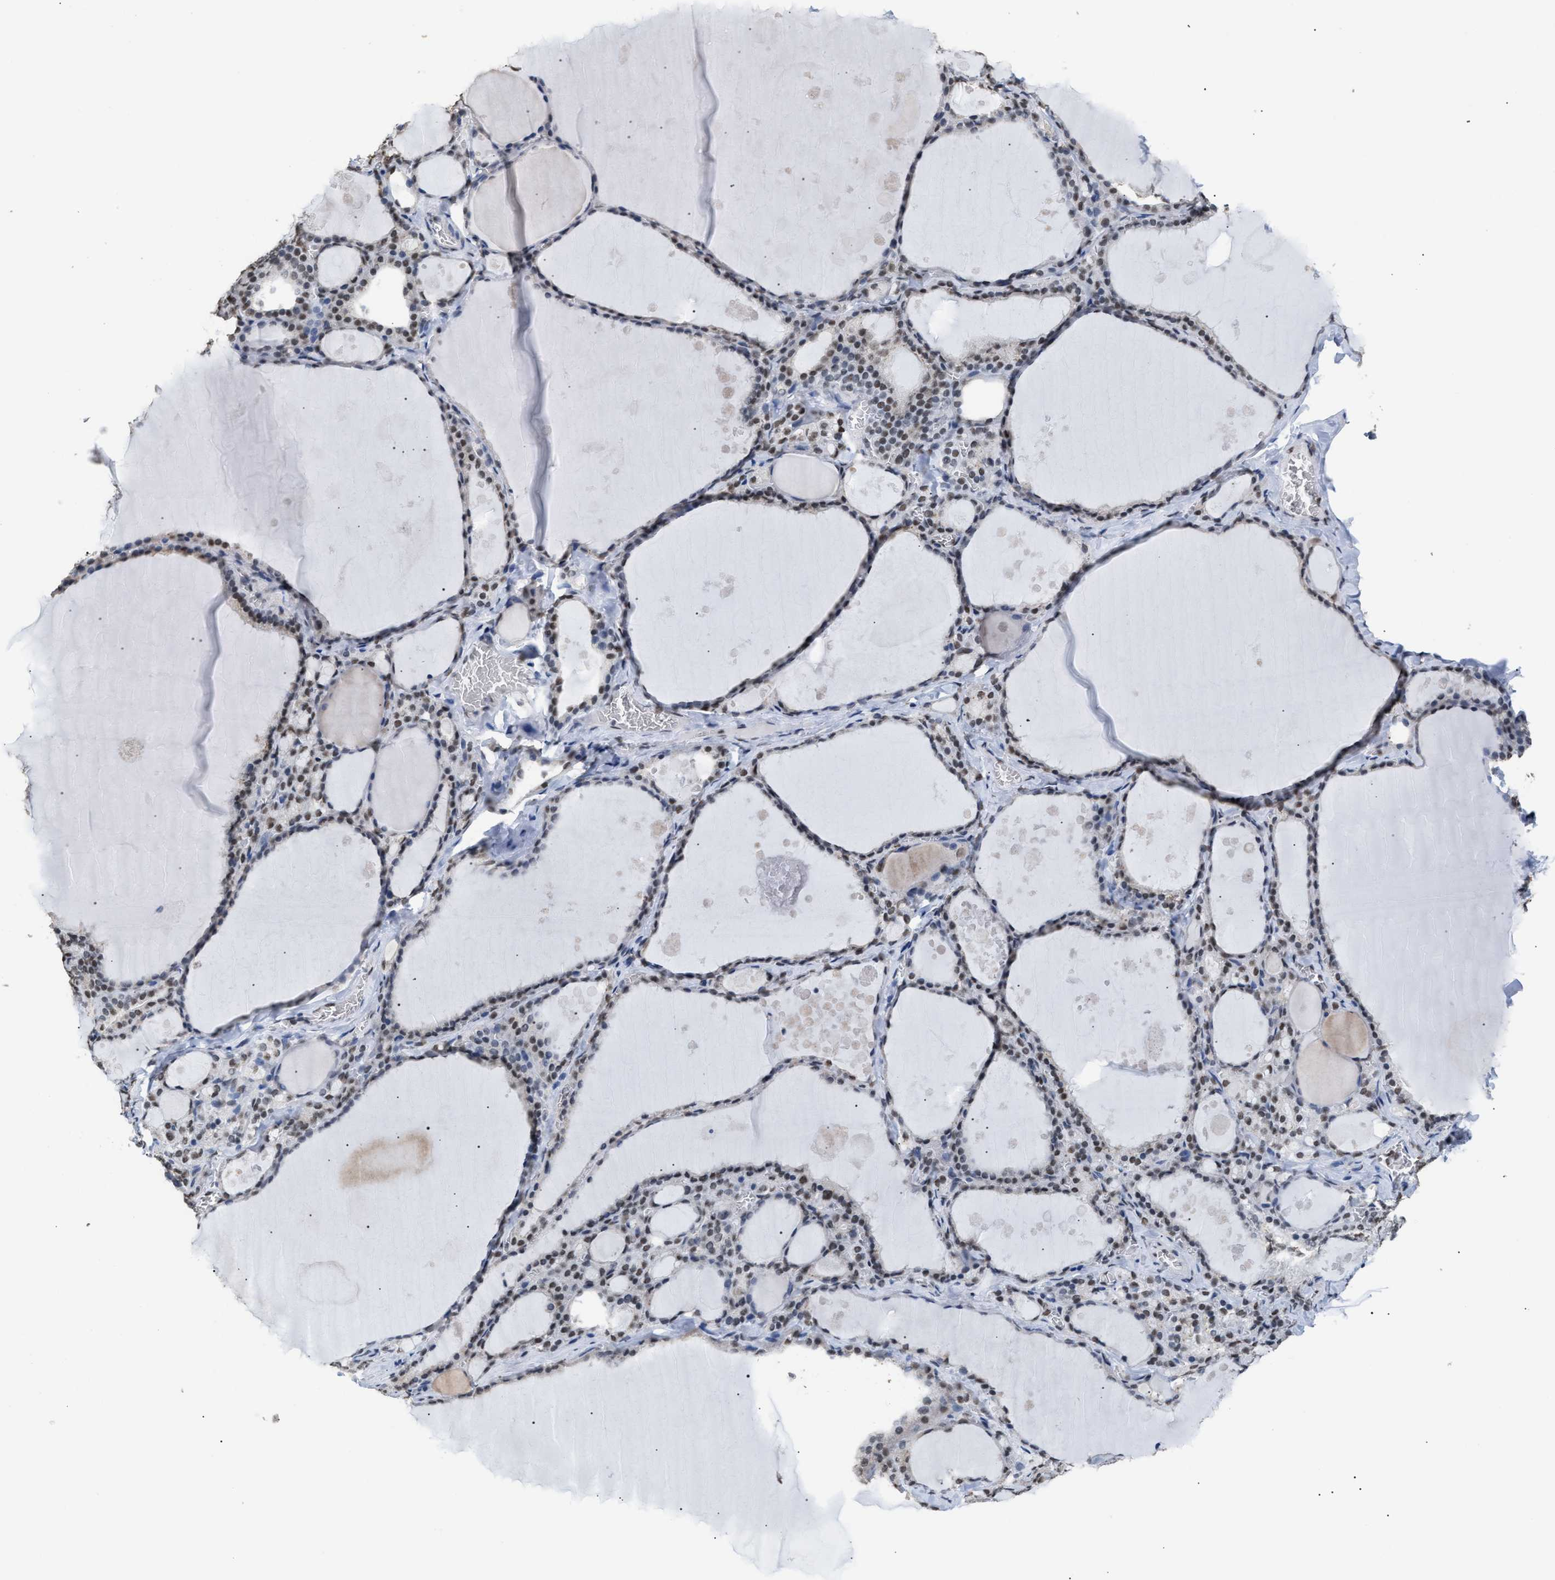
{"staining": {"intensity": "moderate", "quantity": "<25%", "location": "nuclear"}, "tissue": "thyroid gland", "cell_type": "Glandular cells", "image_type": "normal", "snomed": [{"axis": "morphology", "description": "Normal tissue, NOS"}, {"axis": "topography", "description": "Thyroid gland"}], "caption": "Immunohistochemistry (IHC) image of normal thyroid gland stained for a protein (brown), which shows low levels of moderate nuclear staining in about <25% of glandular cells.", "gene": "CCAR2", "patient": {"sex": "male", "age": 56}}